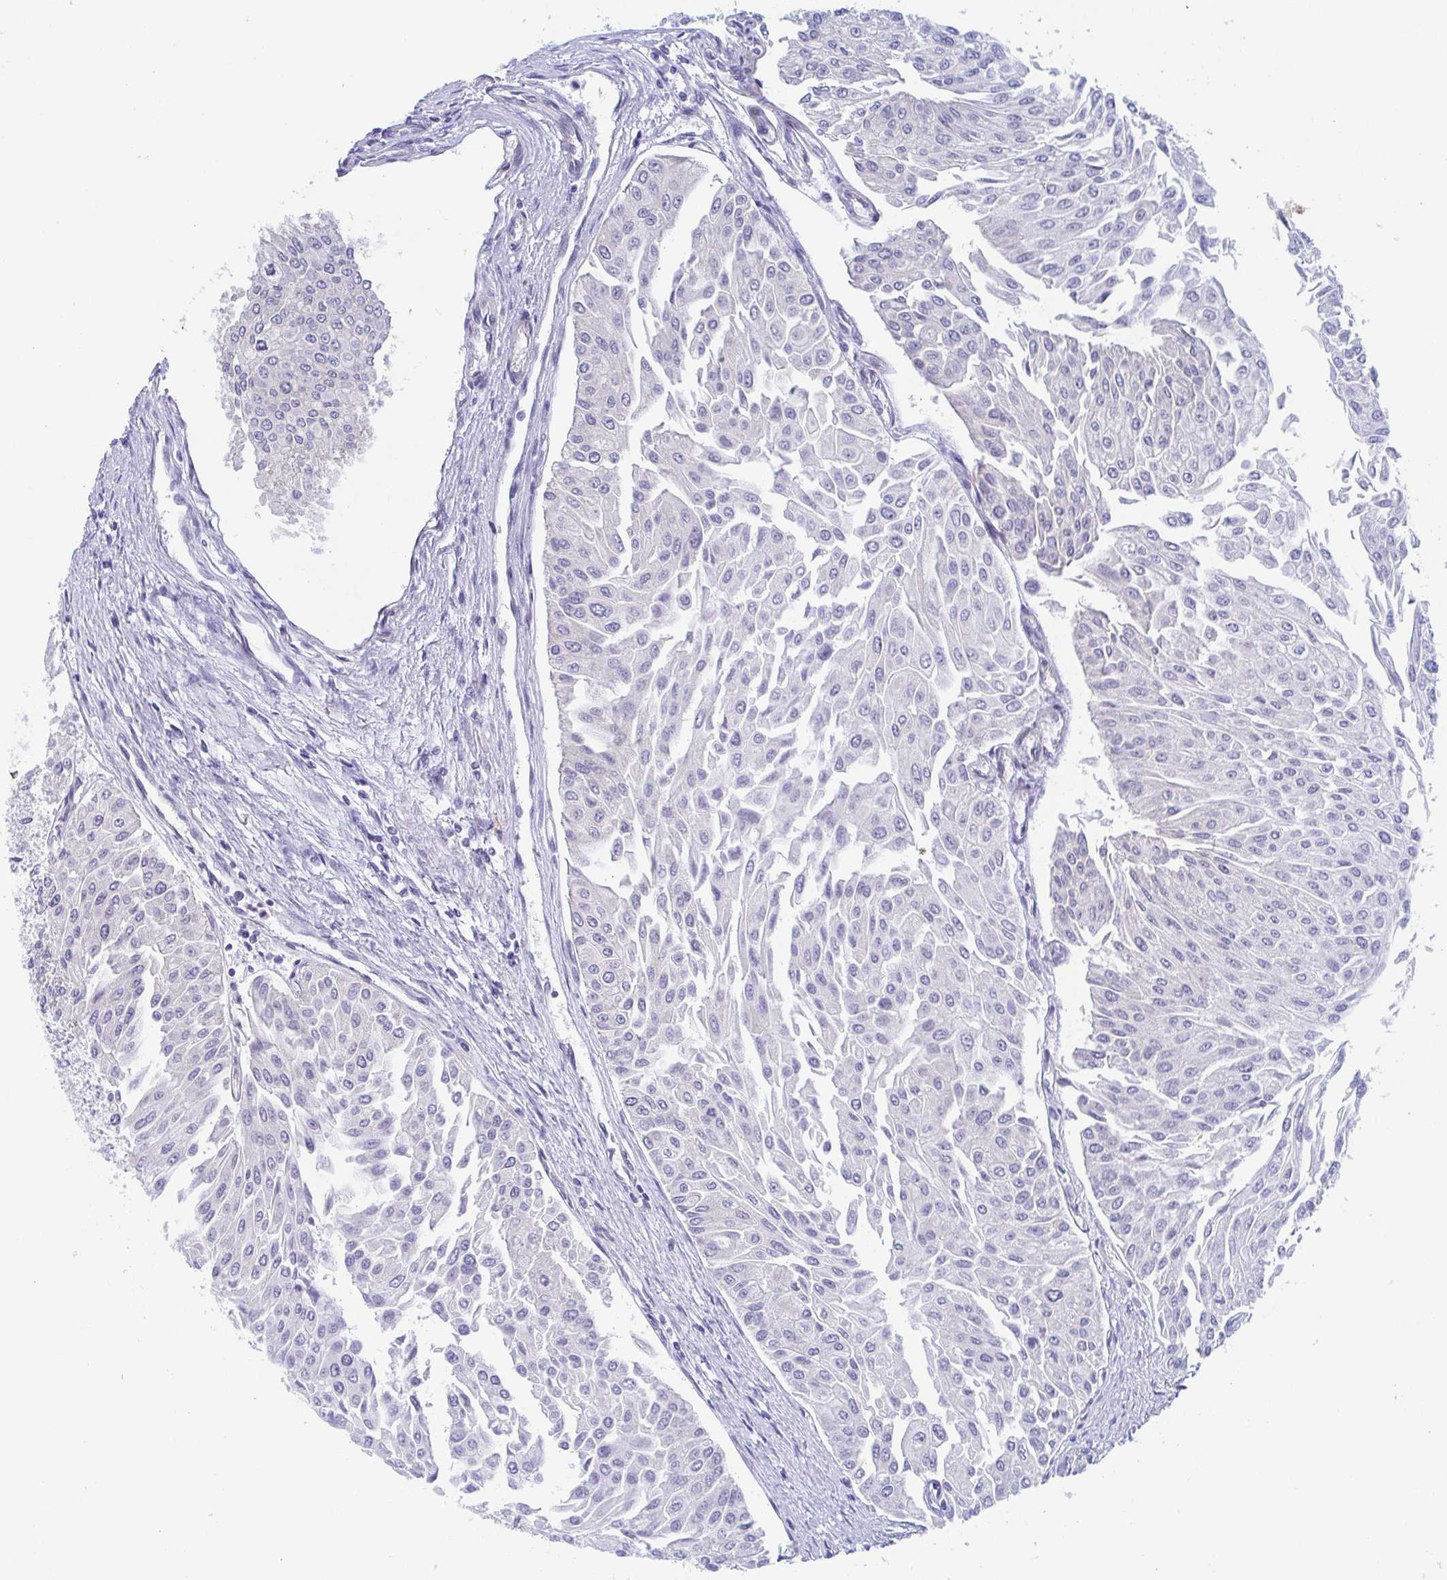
{"staining": {"intensity": "negative", "quantity": "none", "location": "none"}, "tissue": "urothelial cancer", "cell_type": "Tumor cells", "image_type": "cancer", "snomed": [{"axis": "morphology", "description": "Urothelial carcinoma, NOS"}, {"axis": "topography", "description": "Urinary bladder"}], "caption": "Tumor cells are negative for brown protein staining in transitional cell carcinoma.", "gene": "DYNC1I1", "patient": {"sex": "male", "age": 67}}